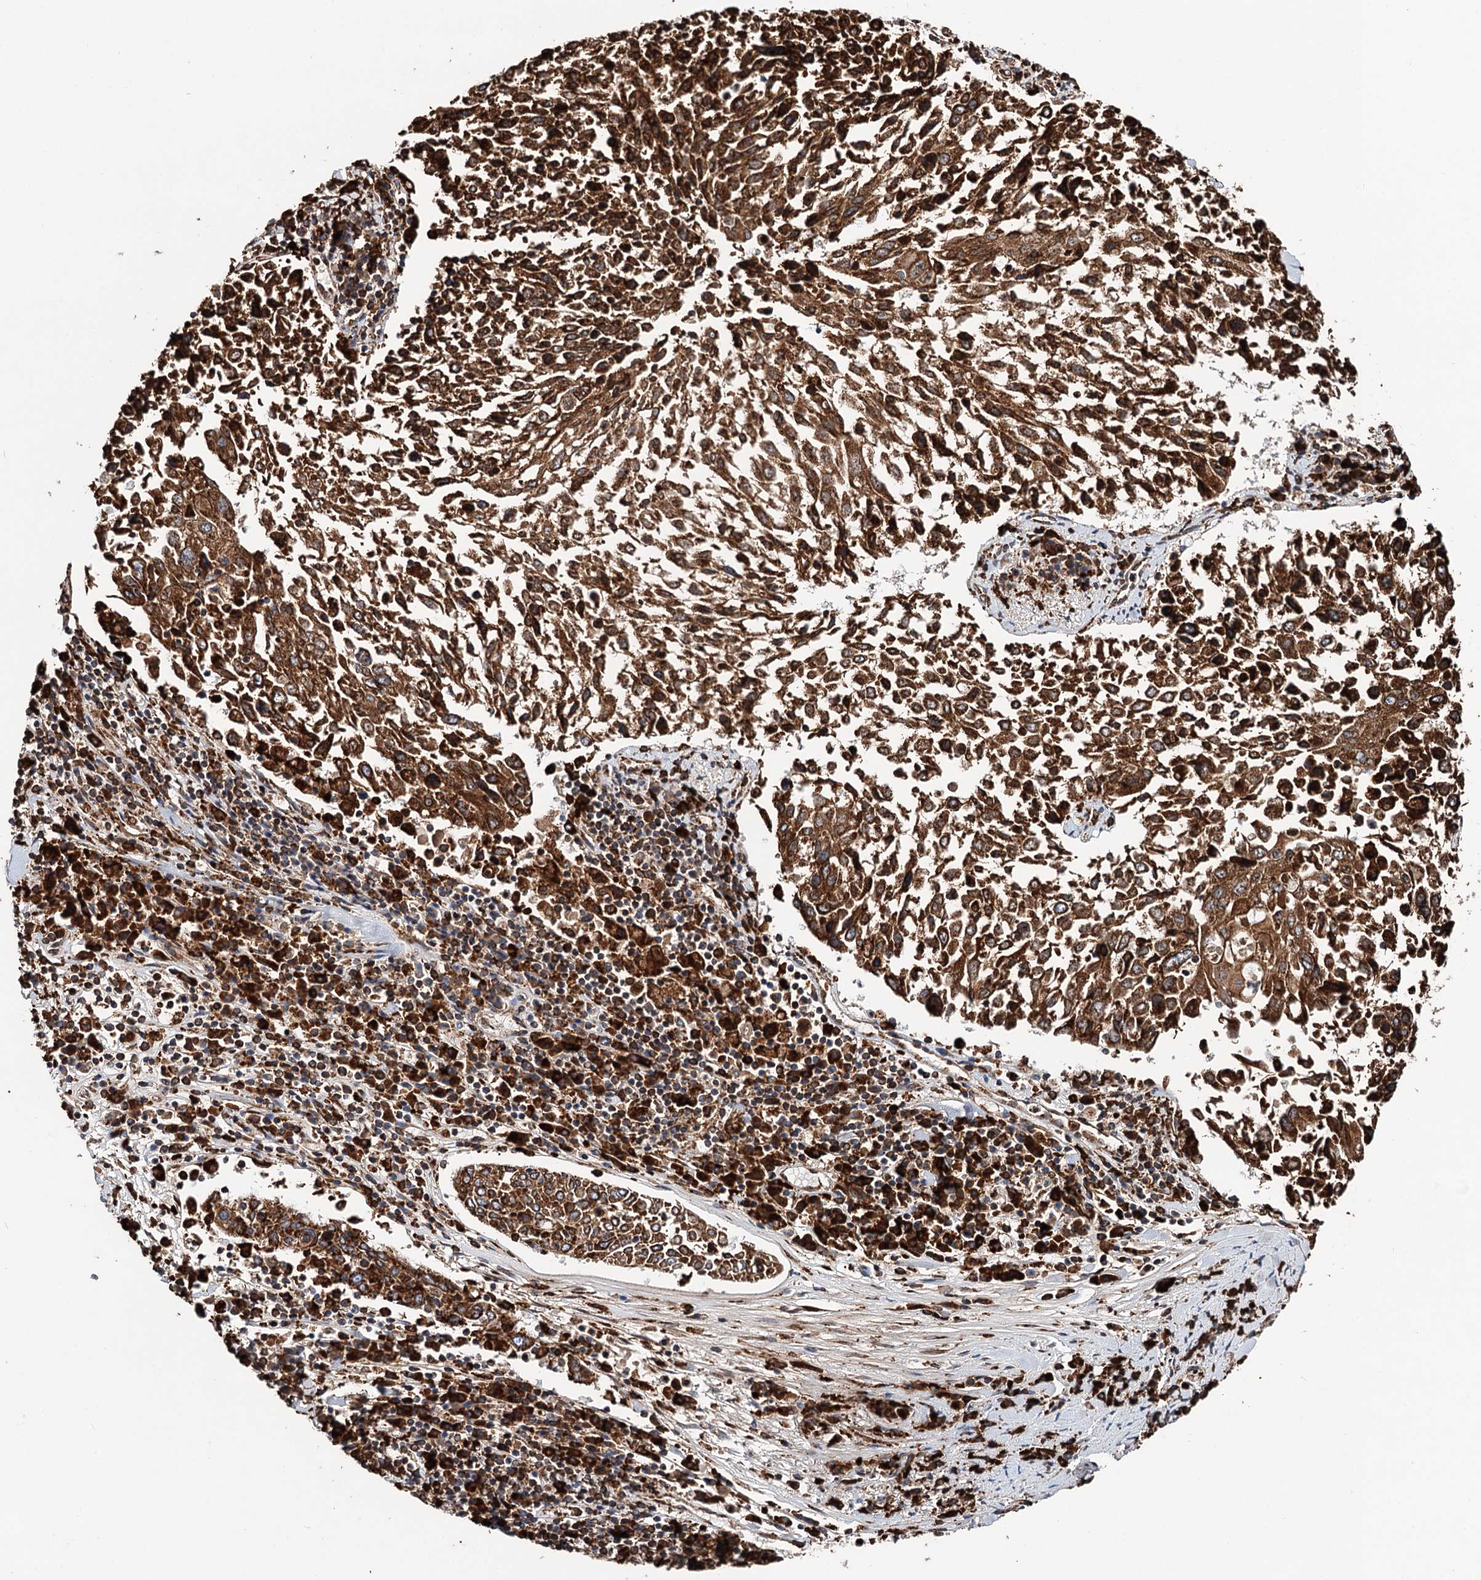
{"staining": {"intensity": "strong", "quantity": ">75%", "location": "cytoplasmic/membranous"}, "tissue": "lung cancer", "cell_type": "Tumor cells", "image_type": "cancer", "snomed": [{"axis": "morphology", "description": "Squamous cell carcinoma, NOS"}, {"axis": "topography", "description": "Lung"}], "caption": "This is a histology image of IHC staining of lung cancer (squamous cell carcinoma), which shows strong staining in the cytoplasmic/membranous of tumor cells.", "gene": "ERP29", "patient": {"sex": "male", "age": 65}}